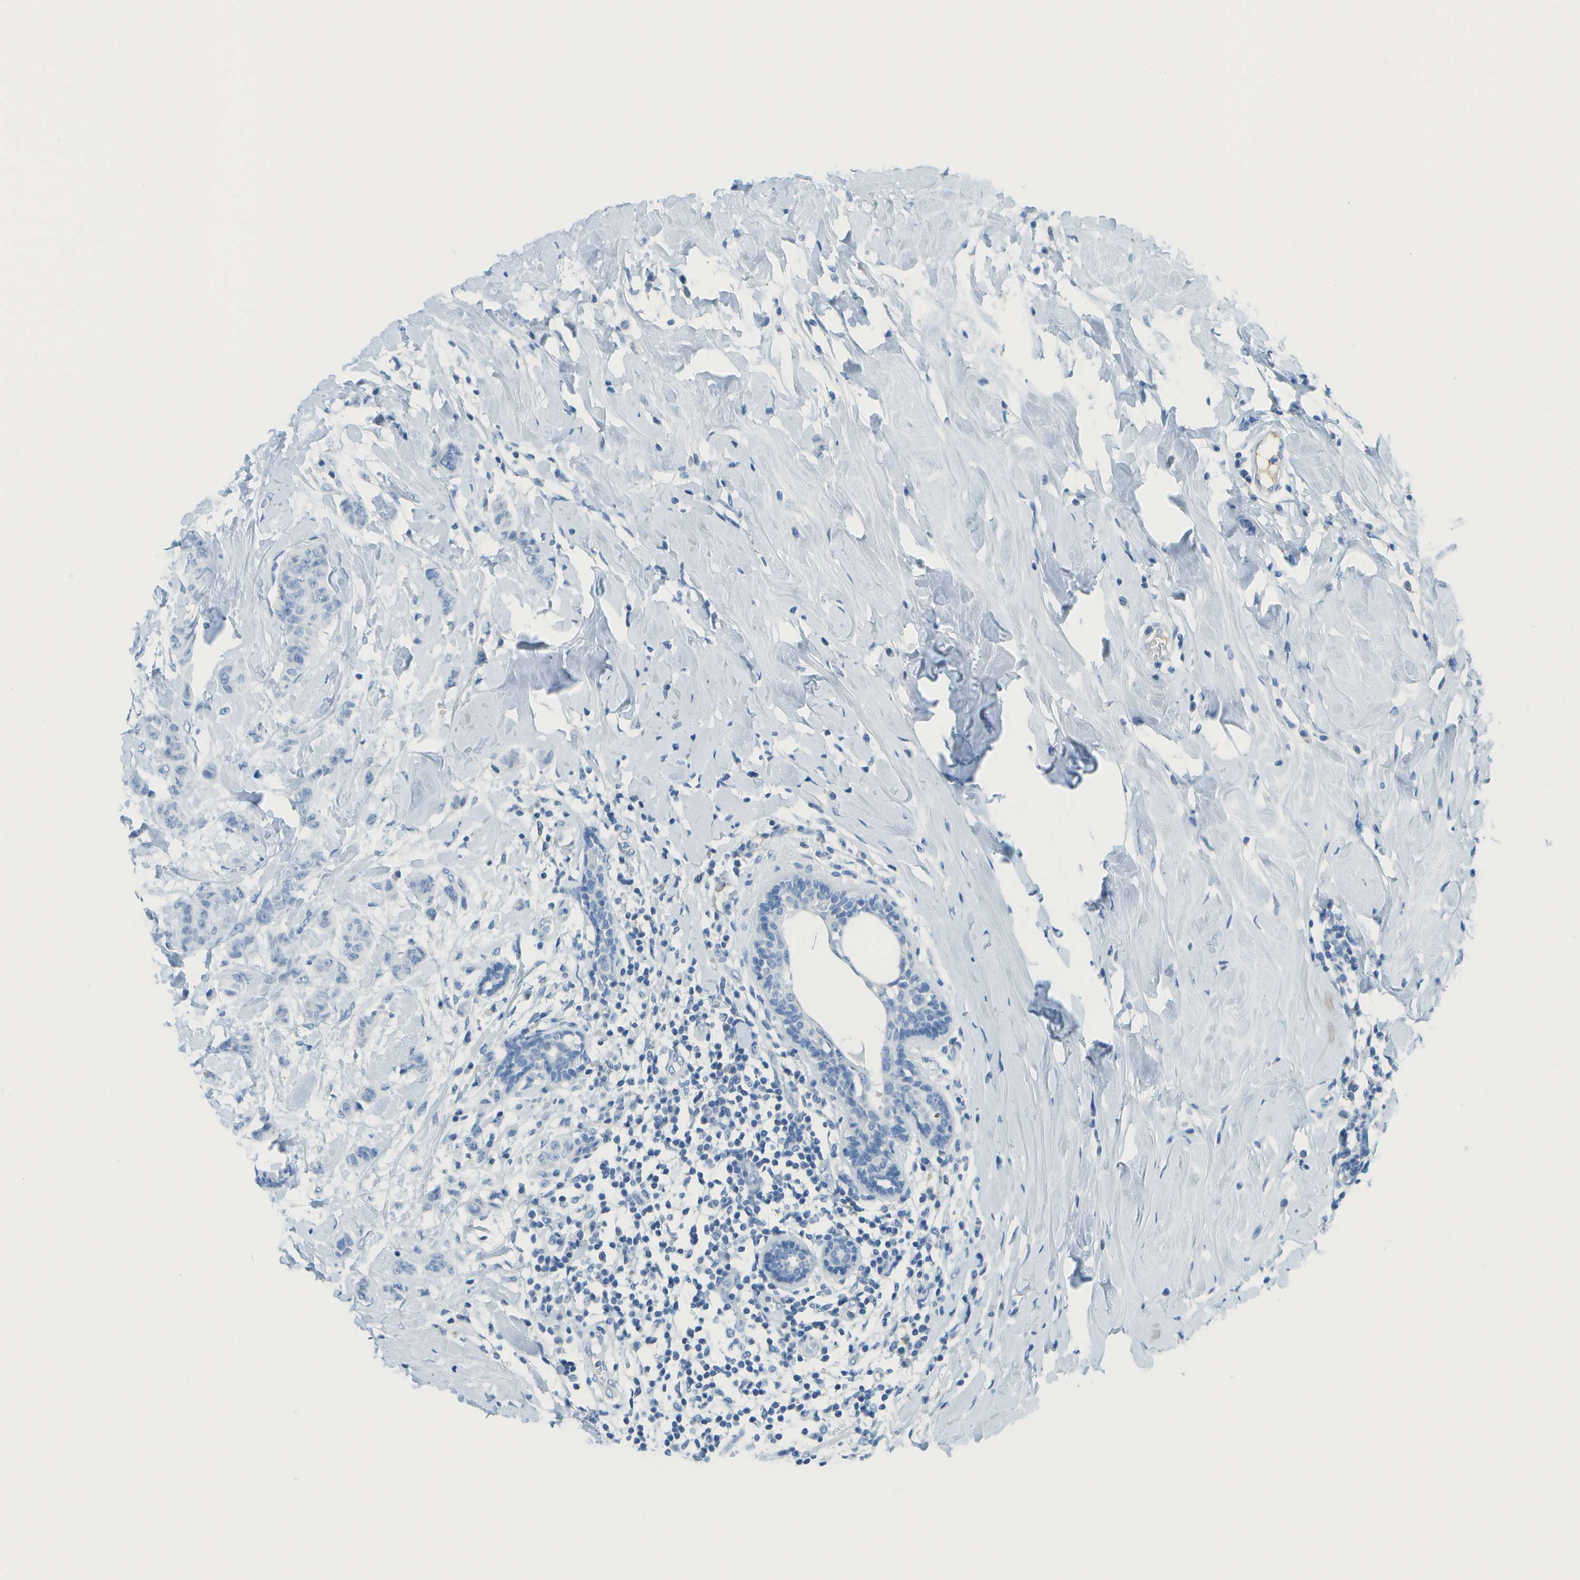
{"staining": {"intensity": "negative", "quantity": "none", "location": "none"}, "tissue": "breast cancer", "cell_type": "Tumor cells", "image_type": "cancer", "snomed": [{"axis": "morphology", "description": "Normal tissue, NOS"}, {"axis": "morphology", "description": "Duct carcinoma"}, {"axis": "topography", "description": "Breast"}], "caption": "This is a micrograph of immunohistochemistry (IHC) staining of breast cancer (intraductal carcinoma), which shows no expression in tumor cells.", "gene": "C1S", "patient": {"sex": "female", "age": 40}}